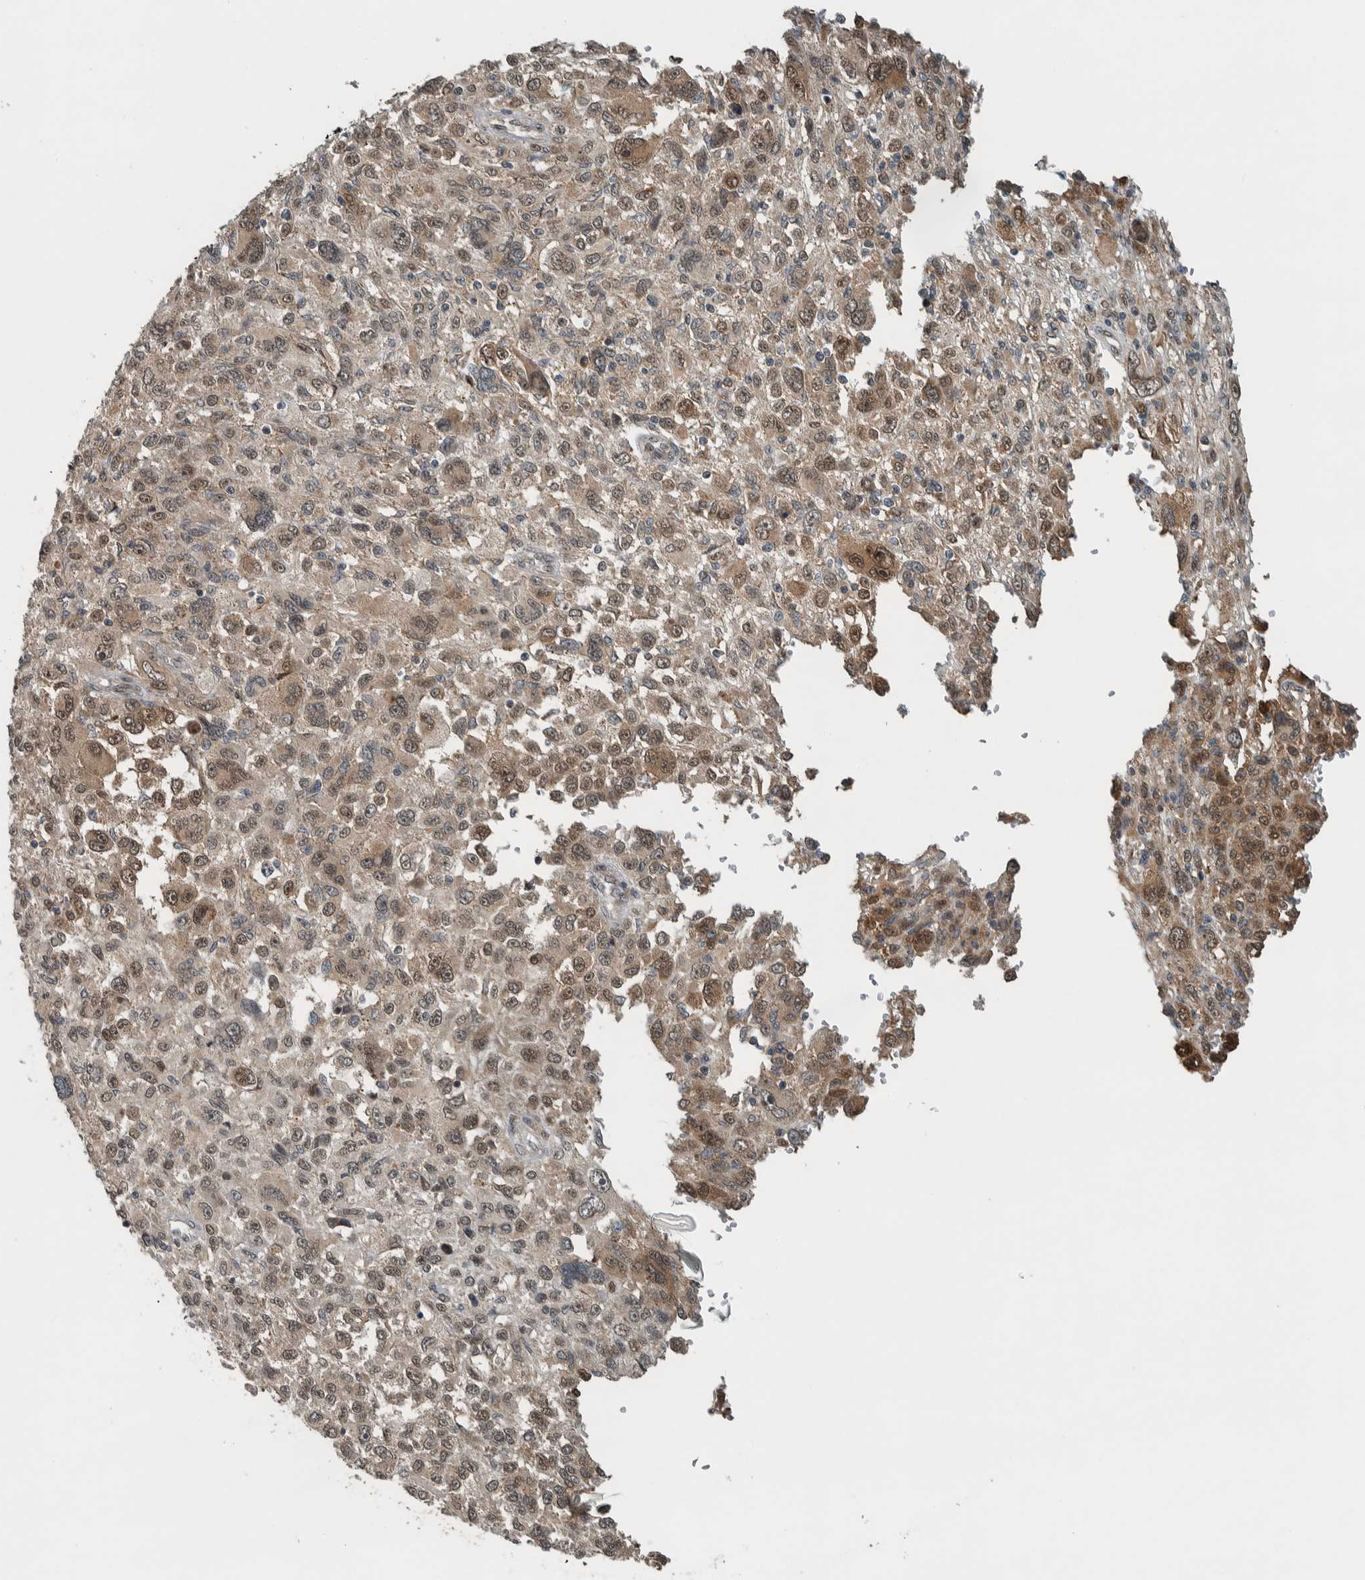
{"staining": {"intensity": "weak", "quantity": "25%-75%", "location": "nuclear"}, "tissue": "melanoma", "cell_type": "Tumor cells", "image_type": "cancer", "snomed": [{"axis": "morphology", "description": "Malignant melanoma, NOS"}, {"axis": "topography", "description": "Skin"}], "caption": "A photomicrograph of human malignant melanoma stained for a protein exhibits weak nuclear brown staining in tumor cells. The staining is performed using DAB (3,3'-diaminobenzidine) brown chromogen to label protein expression. The nuclei are counter-stained blue using hematoxylin.", "gene": "XPO5", "patient": {"sex": "female", "age": 55}}